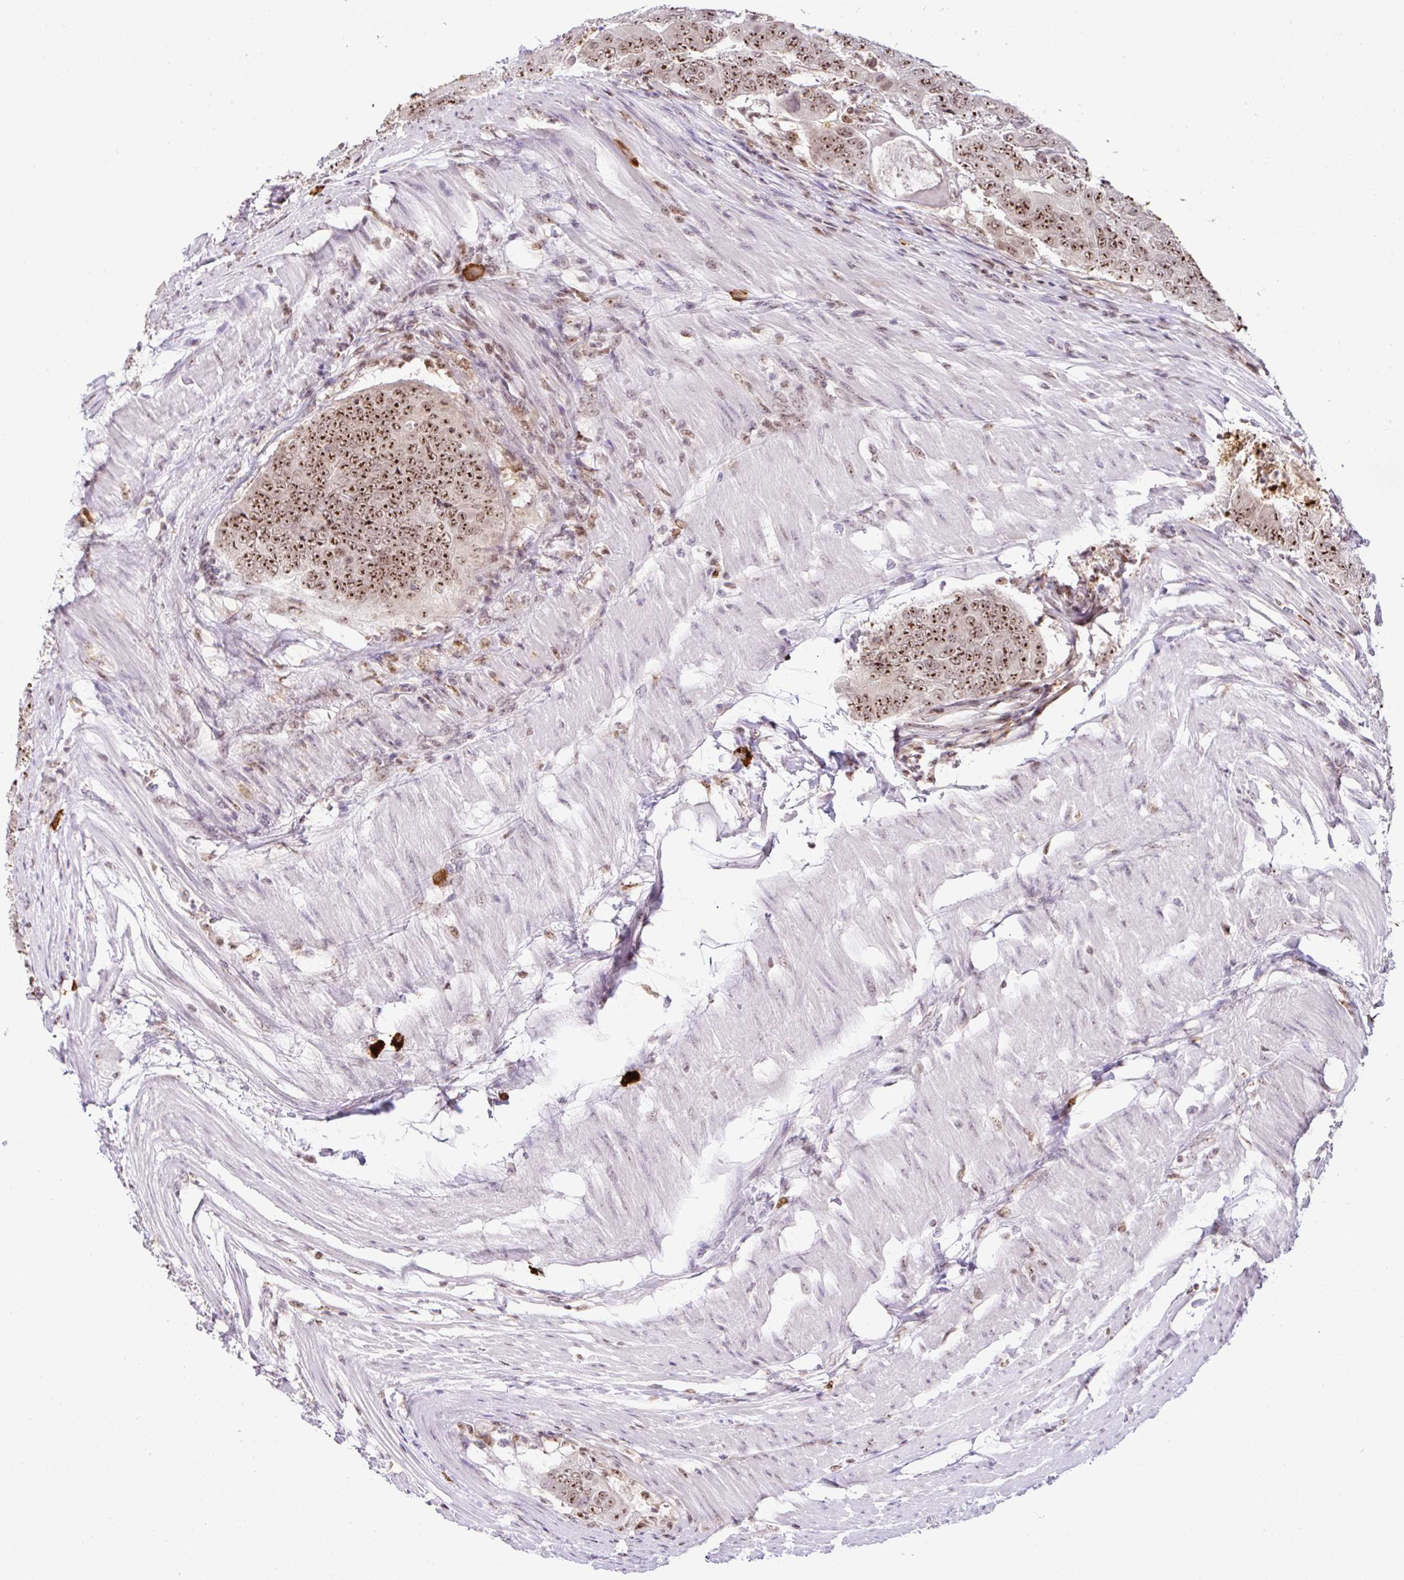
{"staining": {"intensity": "moderate", "quantity": ">75%", "location": "nuclear"}, "tissue": "colorectal cancer", "cell_type": "Tumor cells", "image_type": "cancer", "snomed": [{"axis": "morphology", "description": "Adenocarcinoma, NOS"}, {"axis": "topography", "description": "Colon"}], "caption": "Tumor cells display medium levels of moderate nuclear positivity in approximately >75% of cells in colorectal cancer.", "gene": "PTPN2", "patient": {"sex": "female", "age": 48}}